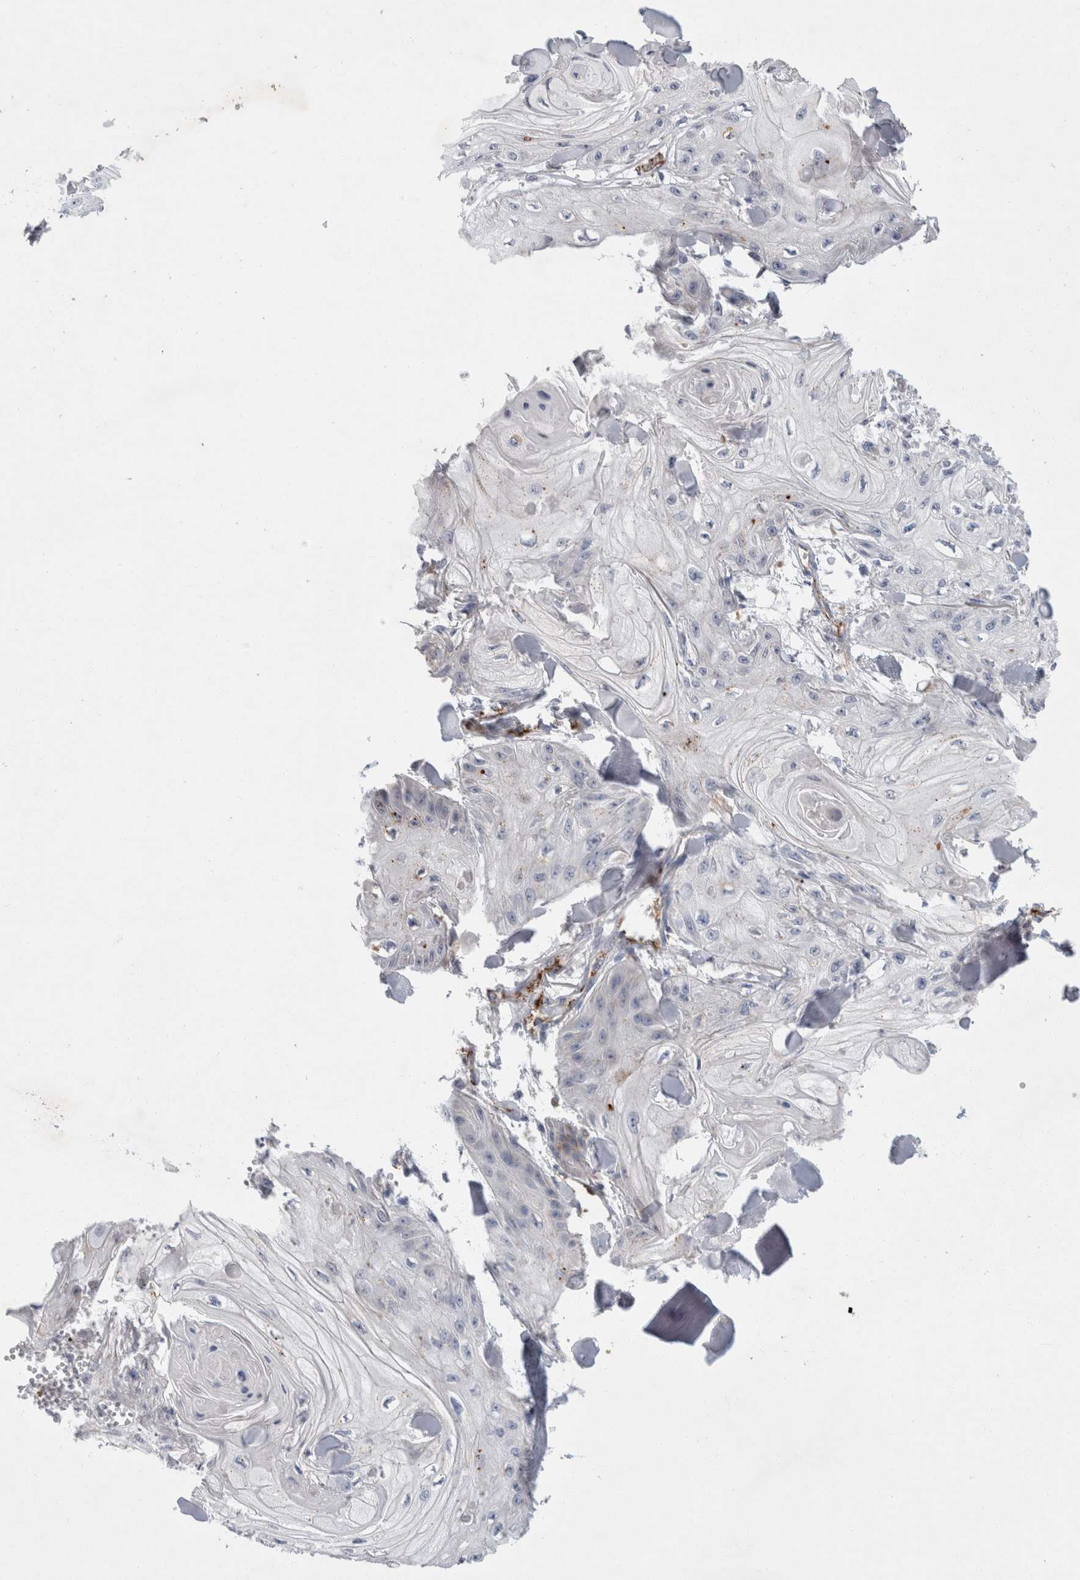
{"staining": {"intensity": "weak", "quantity": "<25%", "location": "cytoplasmic/membranous"}, "tissue": "skin cancer", "cell_type": "Tumor cells", "image_type": "cancer", "snomed": [{"axis": "morphology", "description": "Squamous cell carcinoma, NOS"}, {"axis": "topography", "description": "Skin"}], "caption": "Immunohistochemistry (IHC) micrograph of human skin cancer (squamous cell carcinoma) stained for a protein (brown), which exhibits no expression in tumor cells. Brightfield microscopy of immunohistochemistry (IHC) stained with DAB (brown) and hematoxylin (blue), captured at high magnification.", "gene": "IARS2", "patient": {"sex": "male", "age": 74}}